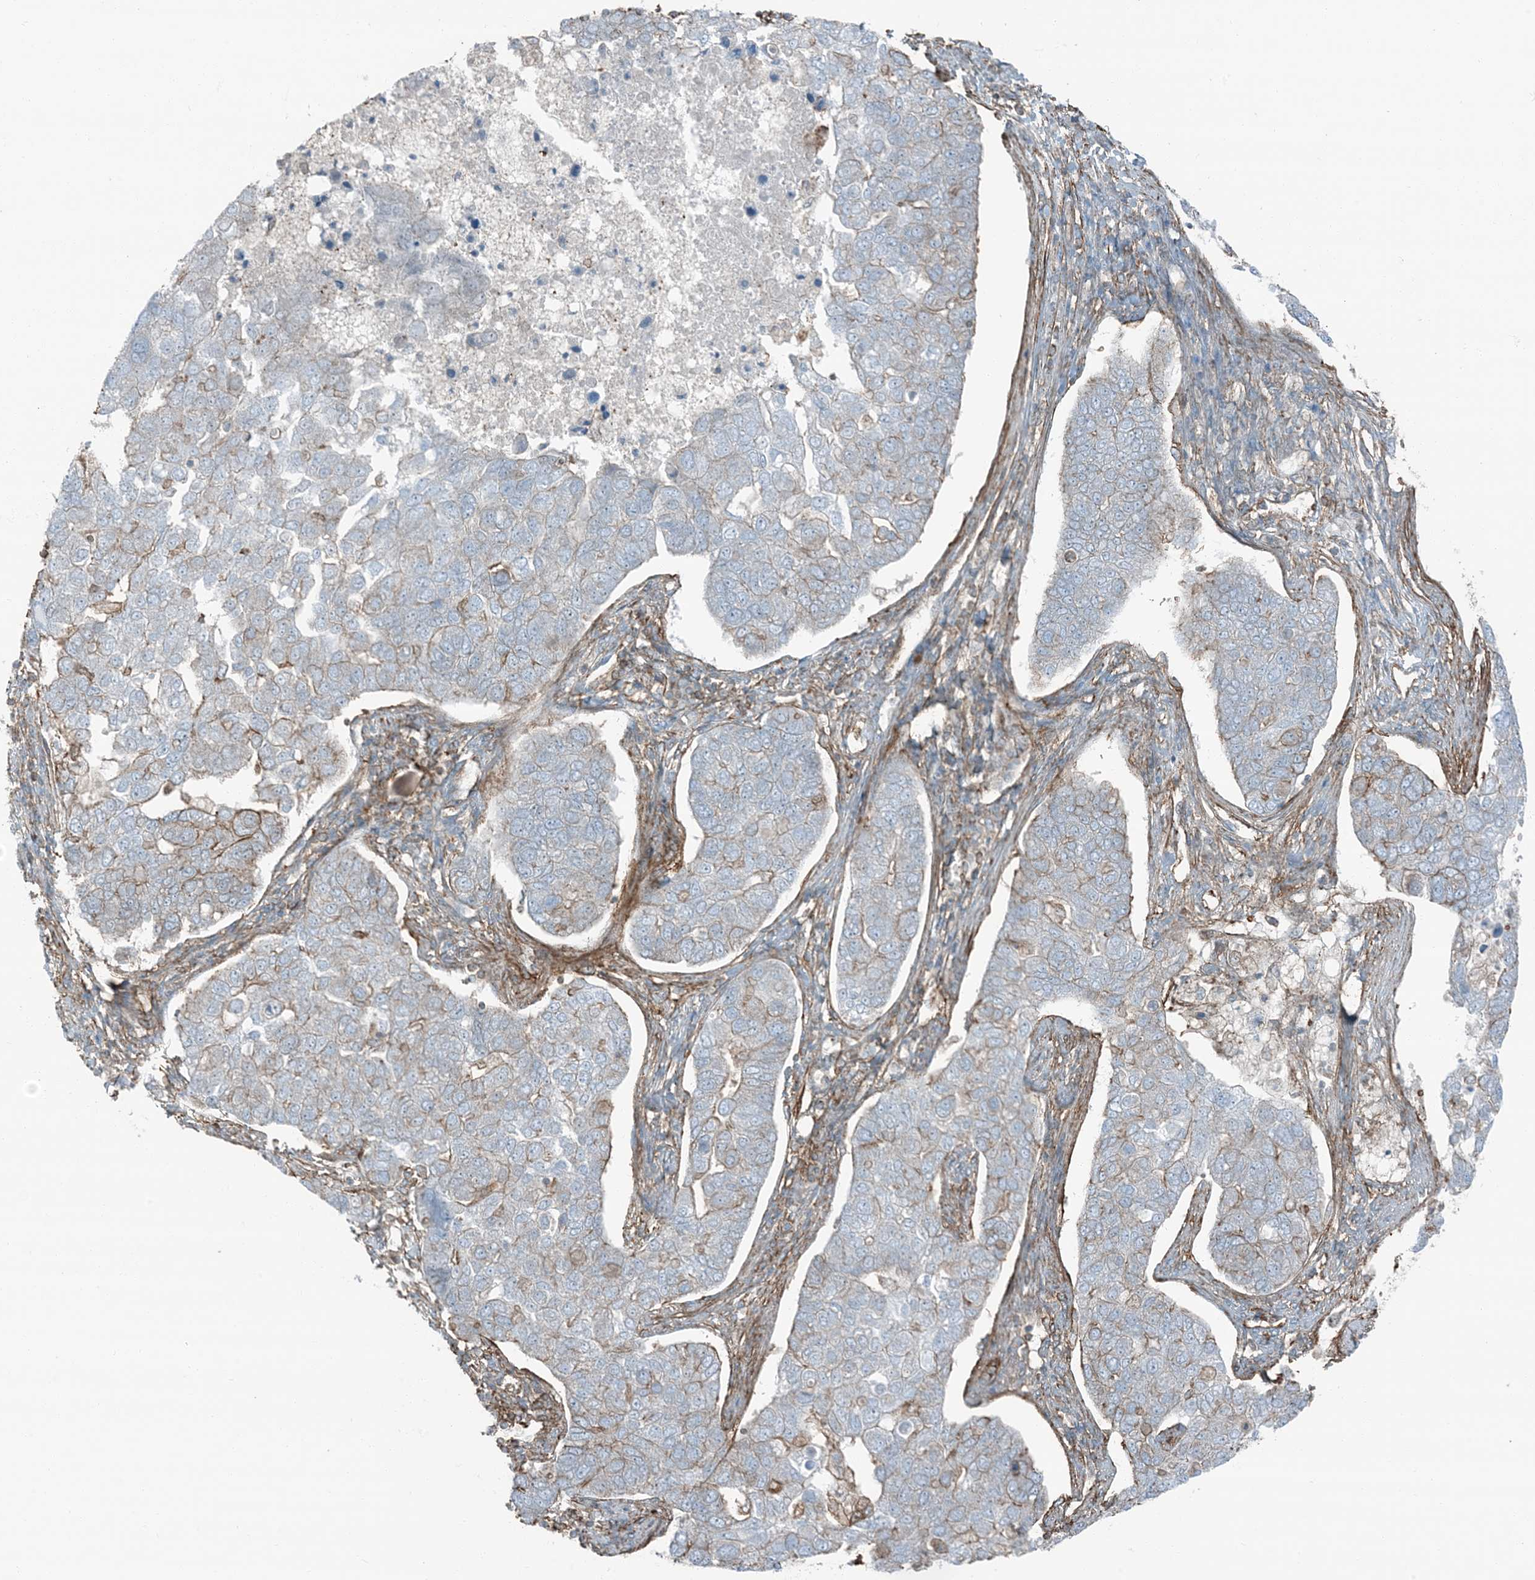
{"staining": {"intensity": "negative", "quantity": "none", "location": "none"}, "tissue": "pancreatic cancer", "cell_type": "Tumor cells", "image_type": "cancer", "snomed": [{"axis": "morphology", "description": "Adenocarcinoma, NOS"}, {"axis": "topography", "description": "Pancreas"}], "caption": "A high-resolution image shows immunohistochemistry staining of adenocarcinoma (pancreatic), which reveals no significant staining in tumor cells. Brightfield microscopy of IHC stained with DAB (brown) and hematoxylin (blue), captured at high magnification.", "gene": "APOBEC3C", "patient": {"sex": "female", "age": 61}}